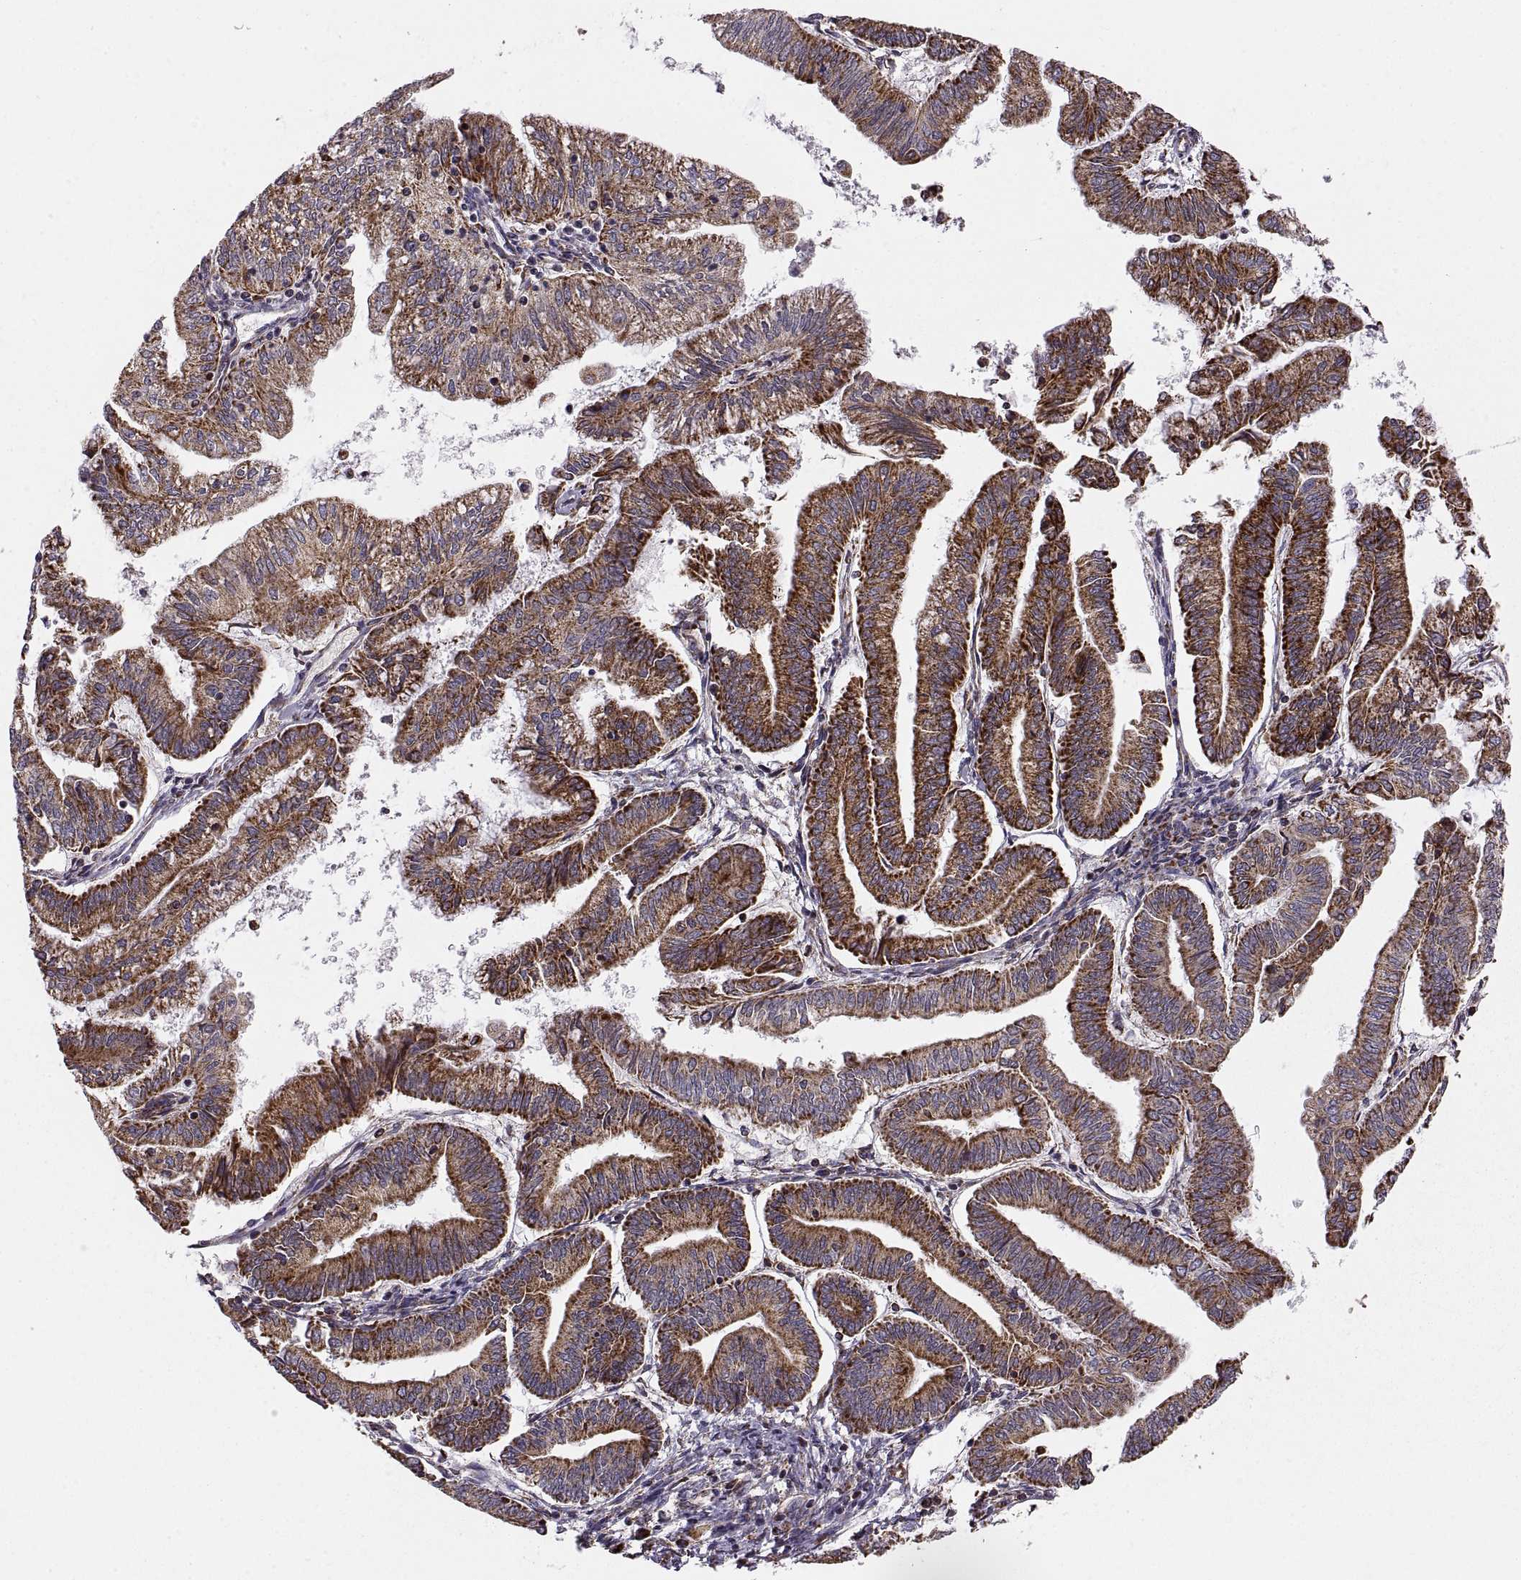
{"staining": {"intensity": "strong", "quantity": ">75%", "location": "cytoplasmic/membranous"}, "tissue": "endometrial cancer", "cell_type": "Tumor cells", "image_type": "cancer", "snomed": [{"axis": "morphology", "description": "Adenocarcinoma, NOS"}, {"axis": "topography", "description": "Endometrium"}], "caption": "An image showing strong cytoplasmic/membranous positivity in approximately >75% of tumor cells in endometrial adenocarcinoma, as visualized by brown immunohistochemical staining.", "gene": "ARSD", "patient": {"sex": "female", "age": 55}}